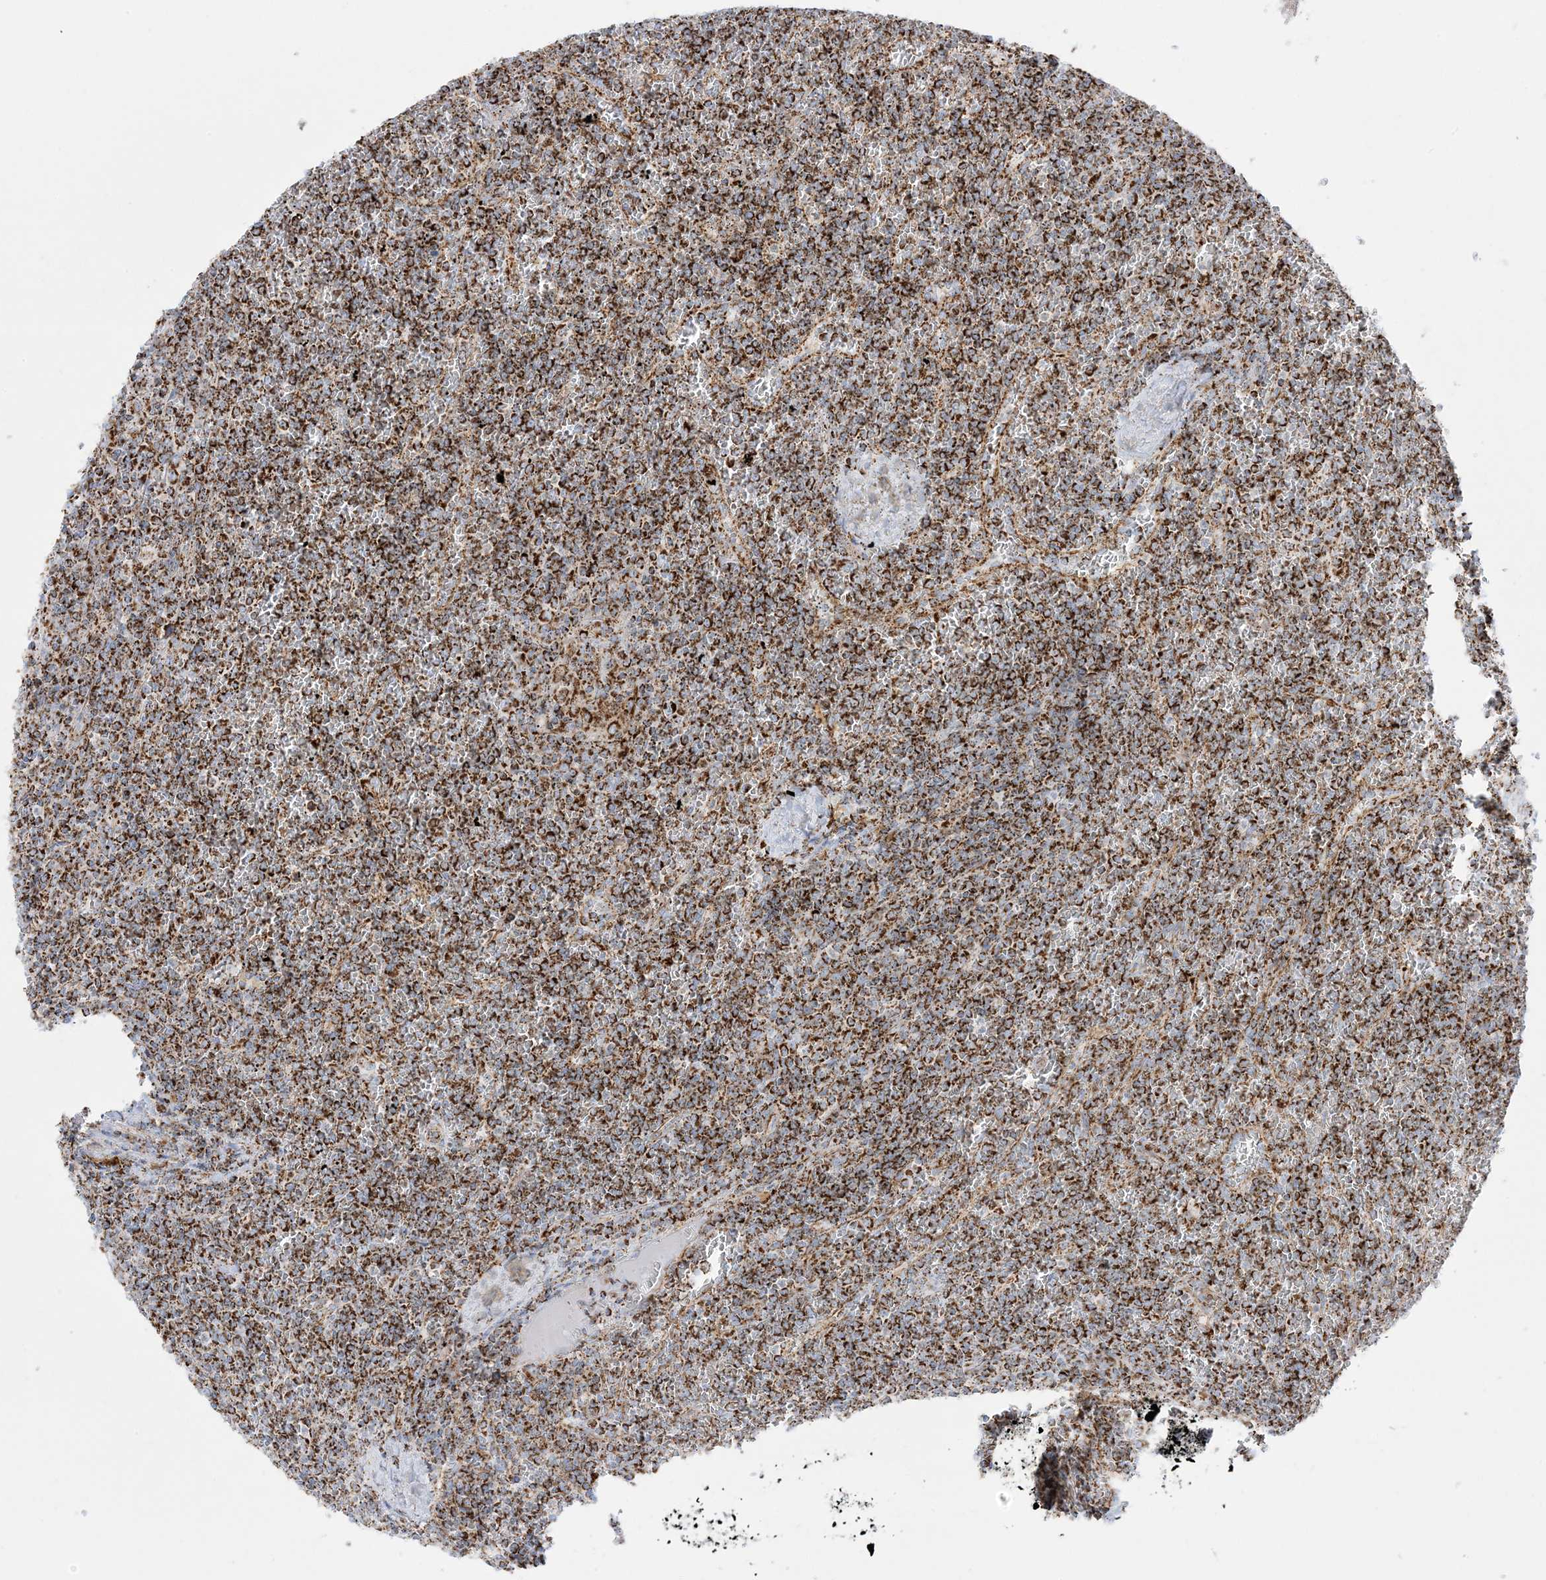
{"staining": {"intensity": "strong", "quantity": ">75%", "location": "cytoplasmic/membranous"}, "tissue": "lymphoma", "cell_type": "Tumor cells", "image_type": "cancer", "snomed": [{"axis": "morphology", "description": "Malignant lymphoma, non-Hodgkin's type, Low grade"}, {"axis": "topography", "description": "Spleen"}], "caption": "Lymphoma stained for a protein shows strong cytoplasmic/membranous positivity in tumor cells.", "gene": "MRPS36", "patient": {"sex": "female", "age": 19}}